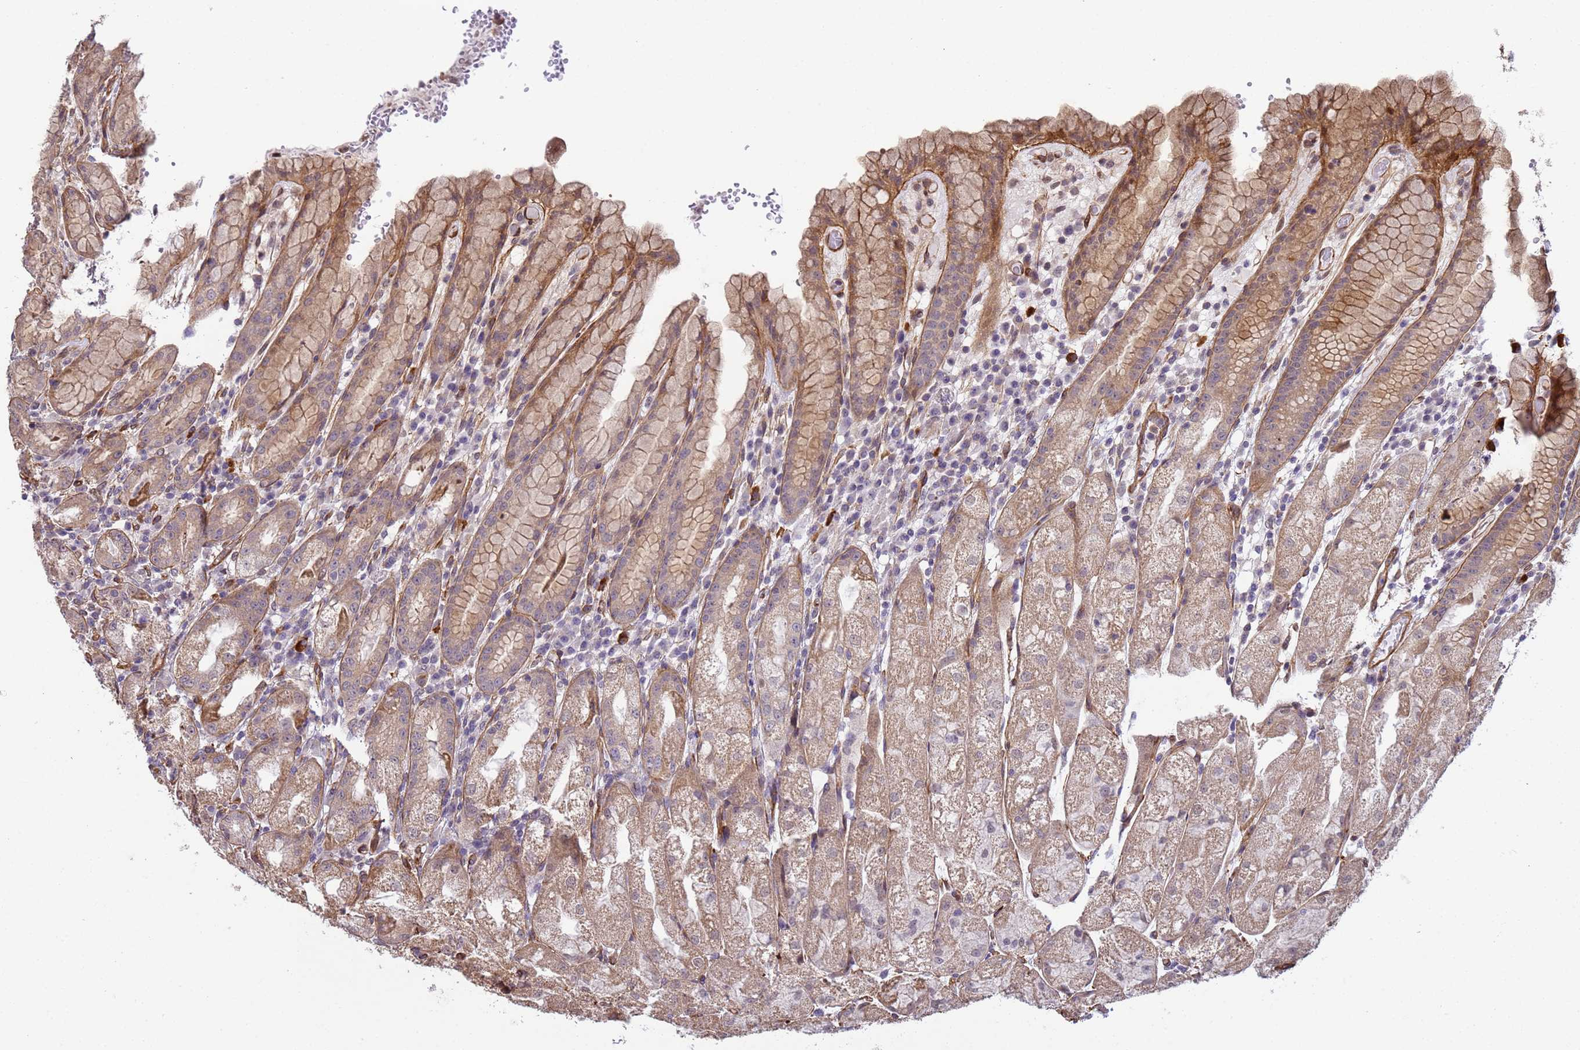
{"staining": {"intensity": "moderate", "quantity": "25%-75%", "location": "cytoplasmic/membranous"}, "tissue": "stomach", "cell_type": "Glandular cells", "image_type": "normal", "snomed": [{"axis": "morphology", "description": "Normal tissue, NOS"}, {"axis": "topography", "description": "Stomach, upper"}], "caption": "Human stomach stained with a brown dye demonstrates moderate cytoplasmic/membranous positive positivity in approximately 25%-75% of glandular cells.", "gene": "ITGB4", "patient": {"sex": "male", "age": 52}}